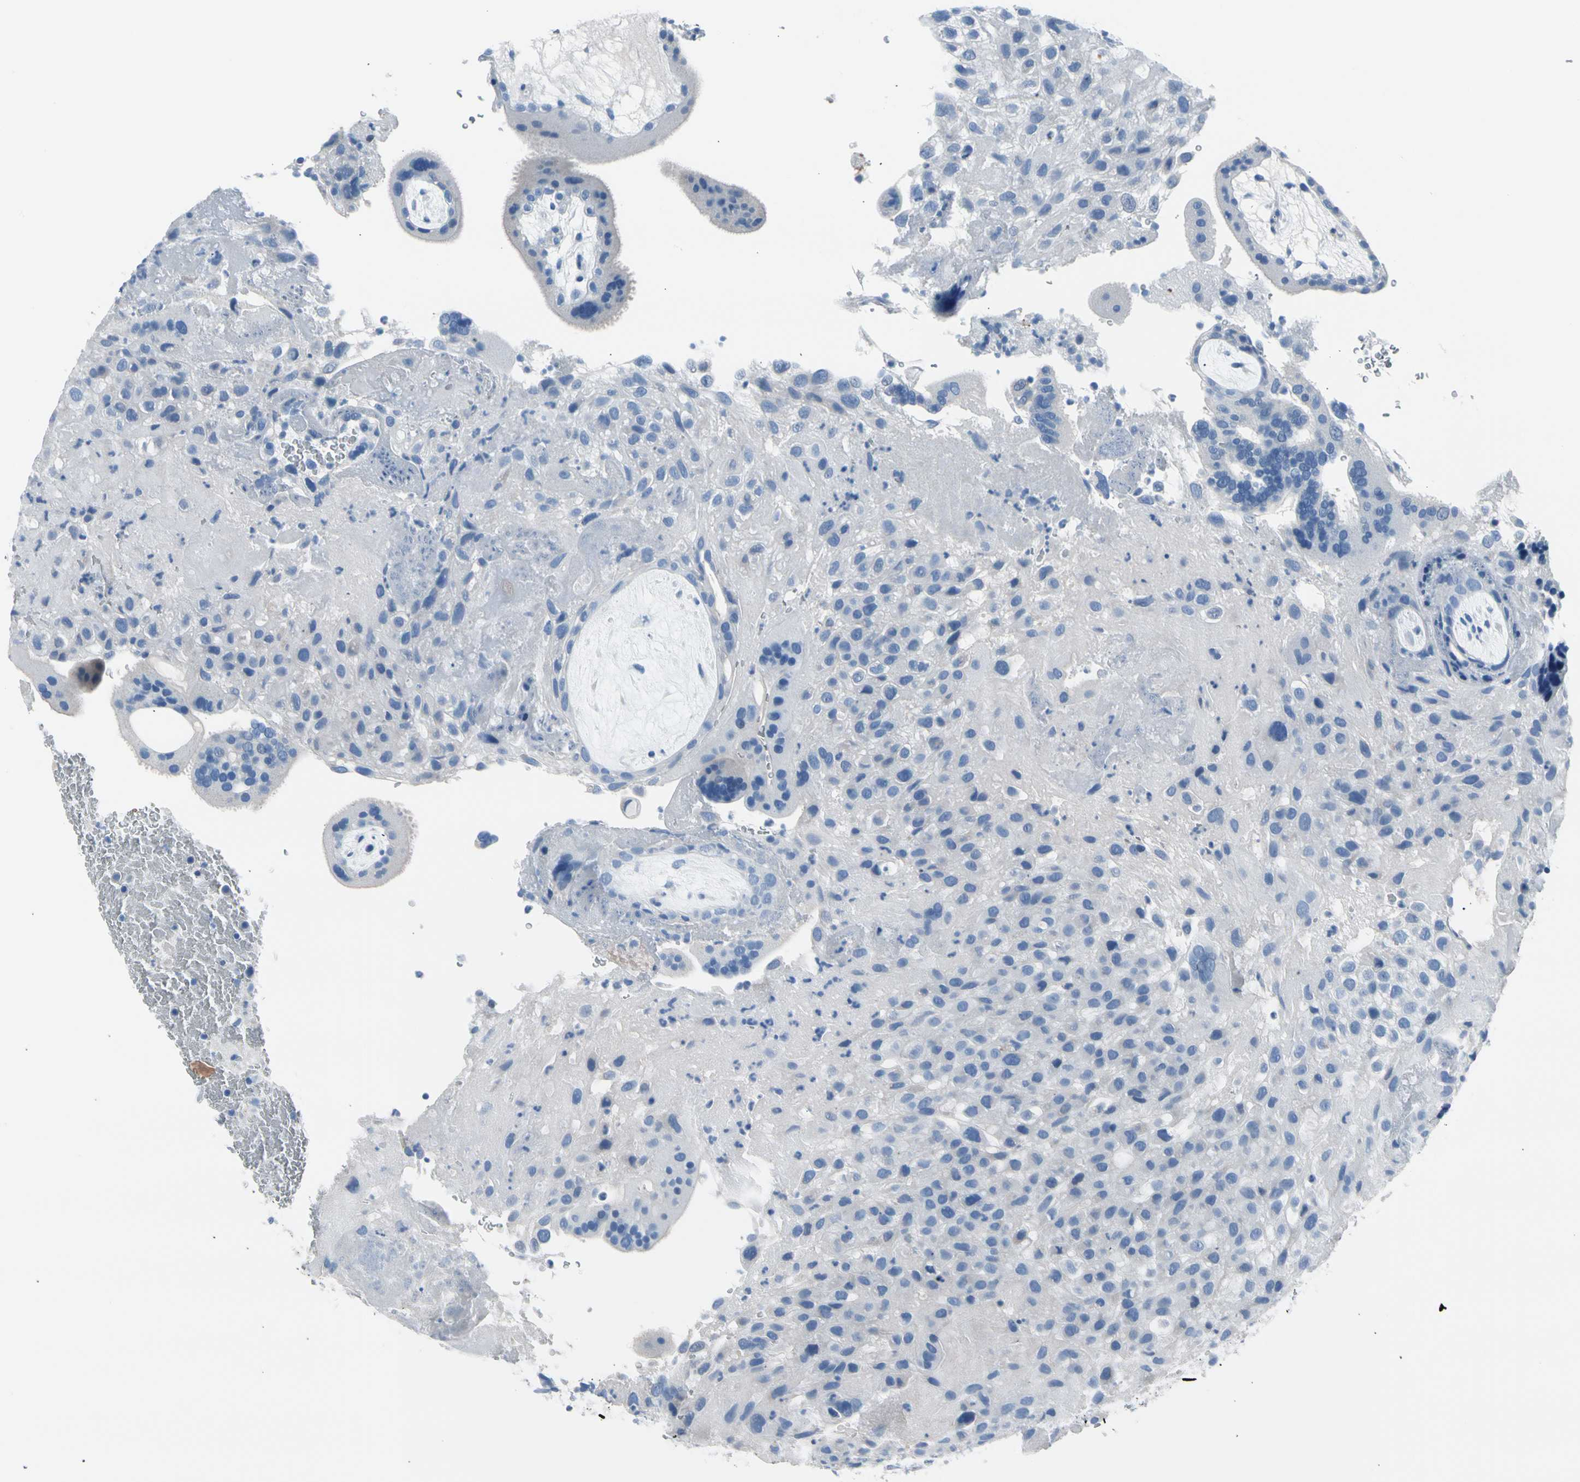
{"staining": {"intensity": "negative", "quantity": "none", "location": "none"}, "tissue": "placenta", "cell_type": "Decidual cells", "image_type": "normal", "snomed": [{"axis": "morphology", "description": "Normal tissue, NOS"}, {"axis": "topography", "description": "Placenta"}], "caption": "IHC micrograph of unremarkable human placenta stained for a protein (brown), which shows no staining in decidual cells.", "gene": "TPO", "patient": {"sex": "female", "age": 19}}